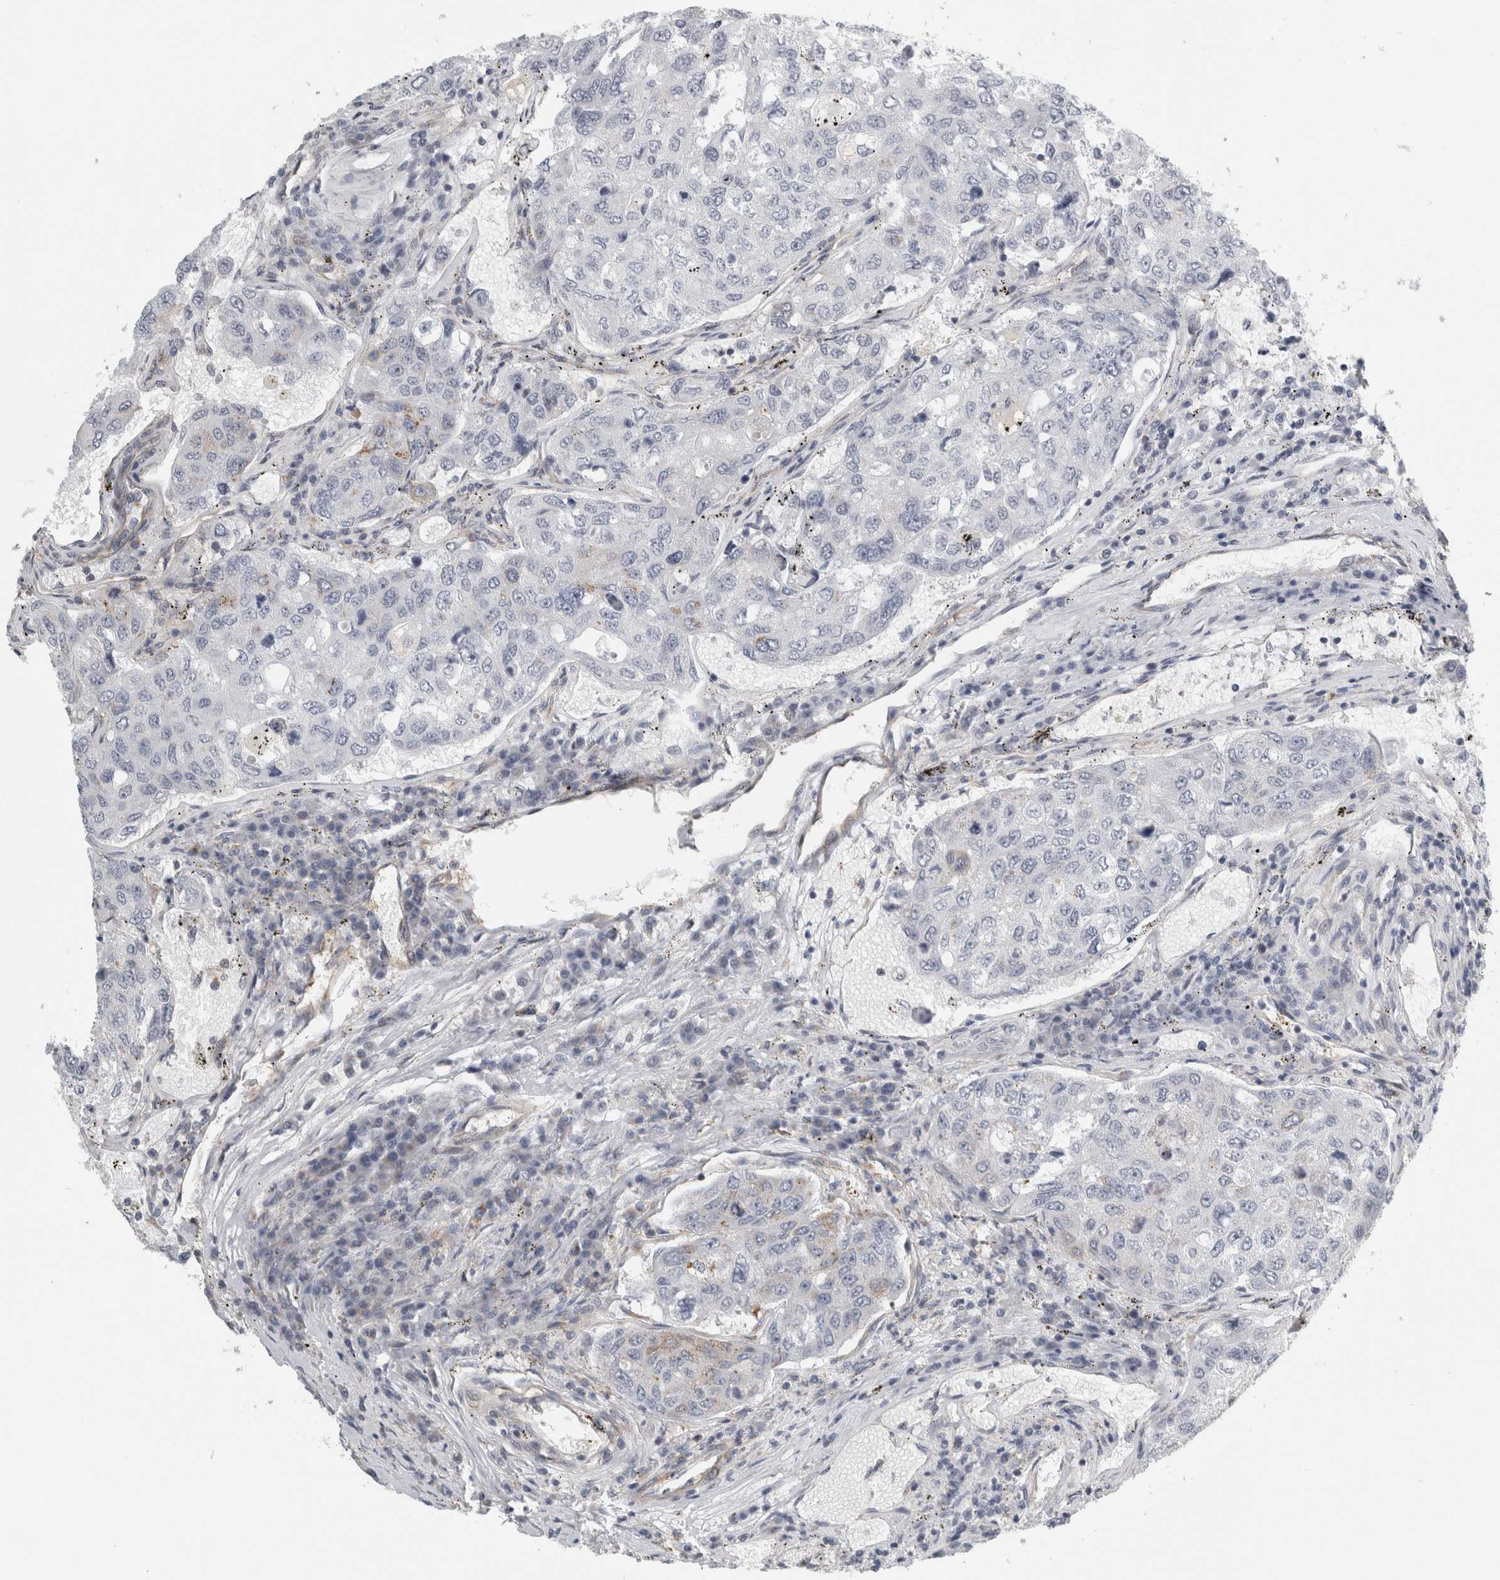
{"staining": {"intensity": "moderate", "quantity": "<25%", "location": "cytoplasmic/membranous"}, "tissue": "urothelial cancer", "cell_type": "Tumor cells", "image_type": "cancer", "snomed": [{"axis": "morphology", "description": "Urothelial carcinoma, High grade"}, {"axis": "topography", "description": "Lymph node"}, {"axis": "topography", "description": "Urinary bladder"}], "caption": "Urothelial cancer was stained to show a protein in brown. There is low levels of moderate cytoplasmic/membranous expression in about <25% of tumor cells. (Brightfield microscopy of DAB IHC at high magnification).", "gene": "PEX6", "patient": {"sex": "male", "age": 51}}